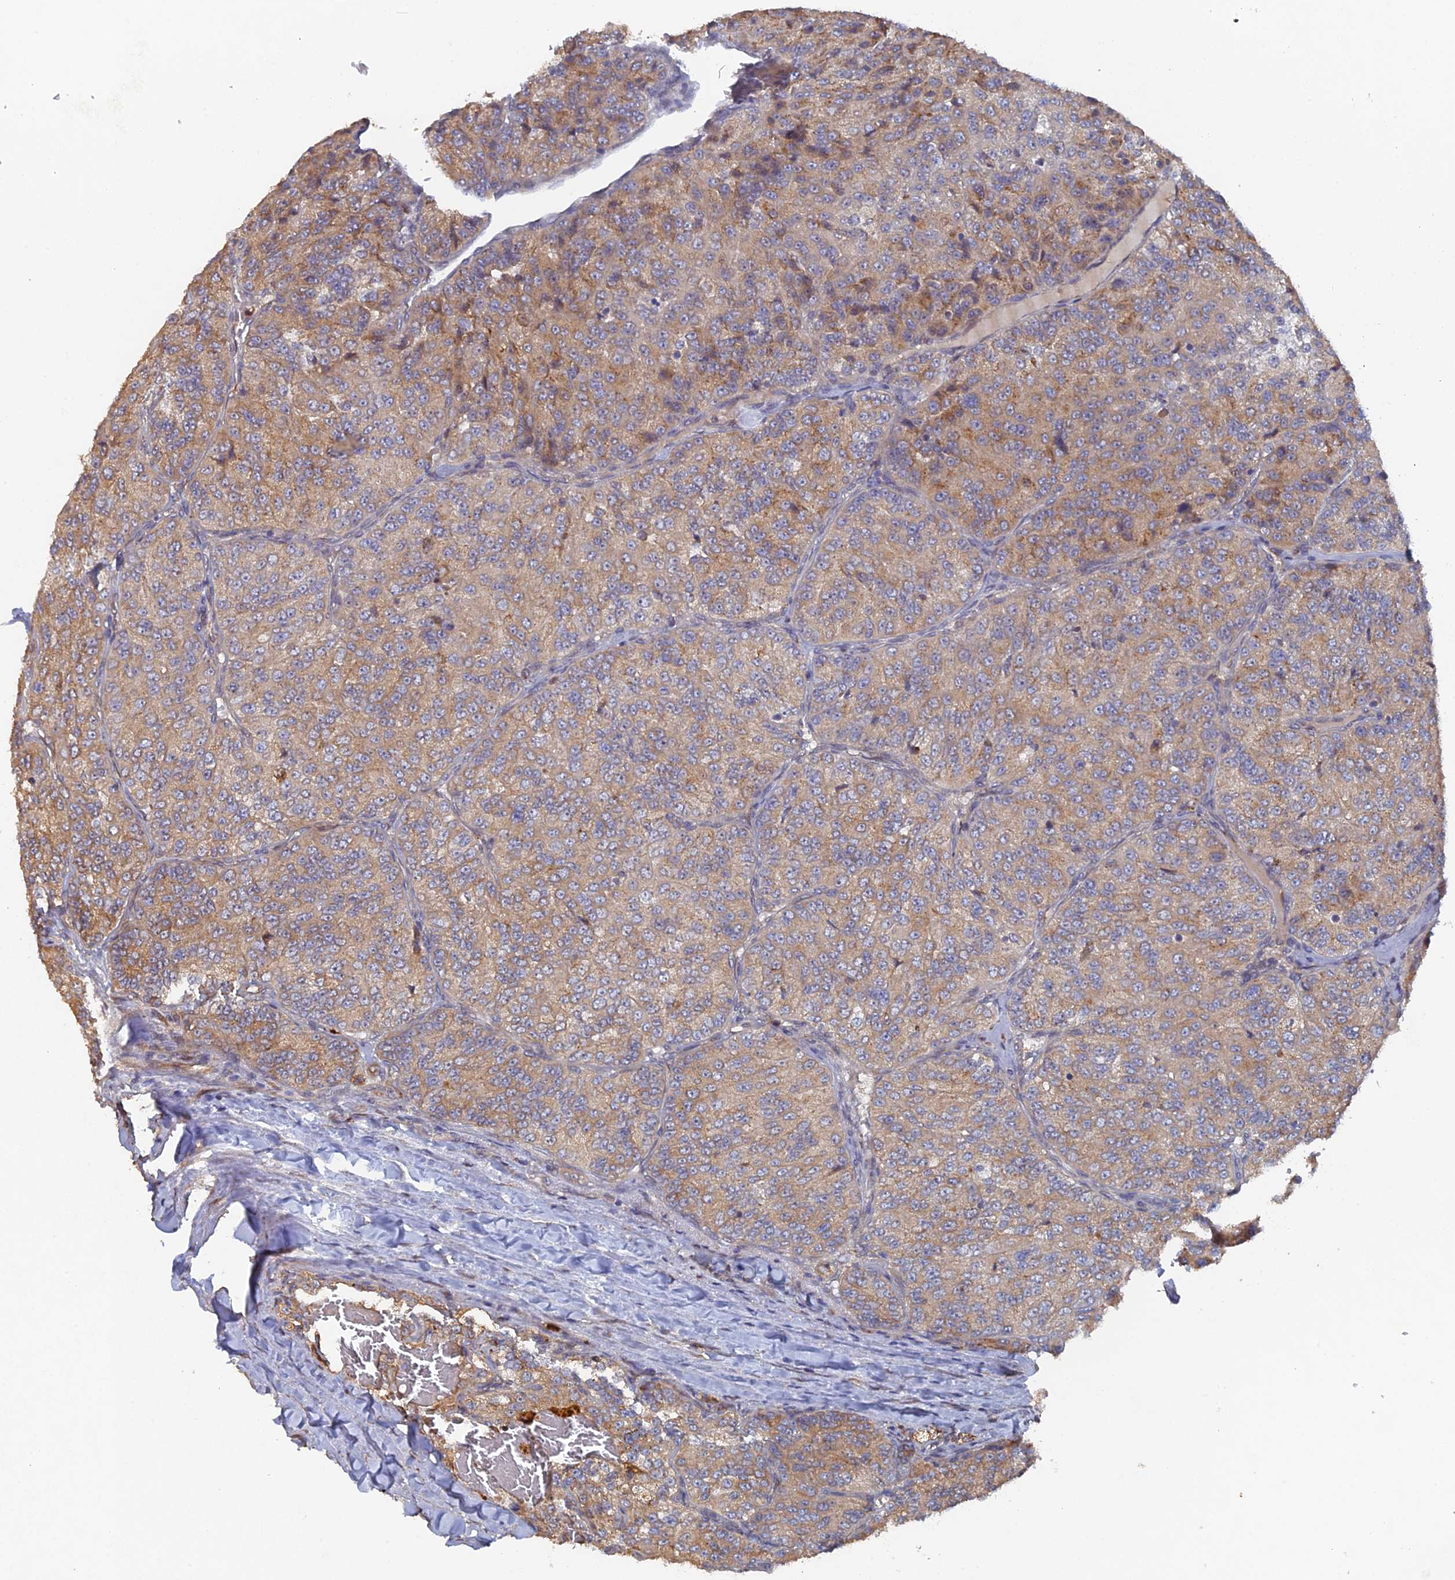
{"staining": {"intensity": "moderate", "quantity": "25%-75%", "location": "cytoplasmic/membranous"}, "tissue": "renal cancer", "cell_type": "Tumor cells", "image_type": "cancer", "snomed": [{"axis": "morphology", "description": "Adenocarcinoma, NOS"}, {"axis": "topography", "description": "Kidney"}], "caption": "IHC (DAB) staining of renal adenocarcinoma reveals moderate cytoplasmic/membranous protein positivity in about 25%-75% of tumor cells.", "gene": "VPS37C", "patient": {"sex": "female", "age": 63}}